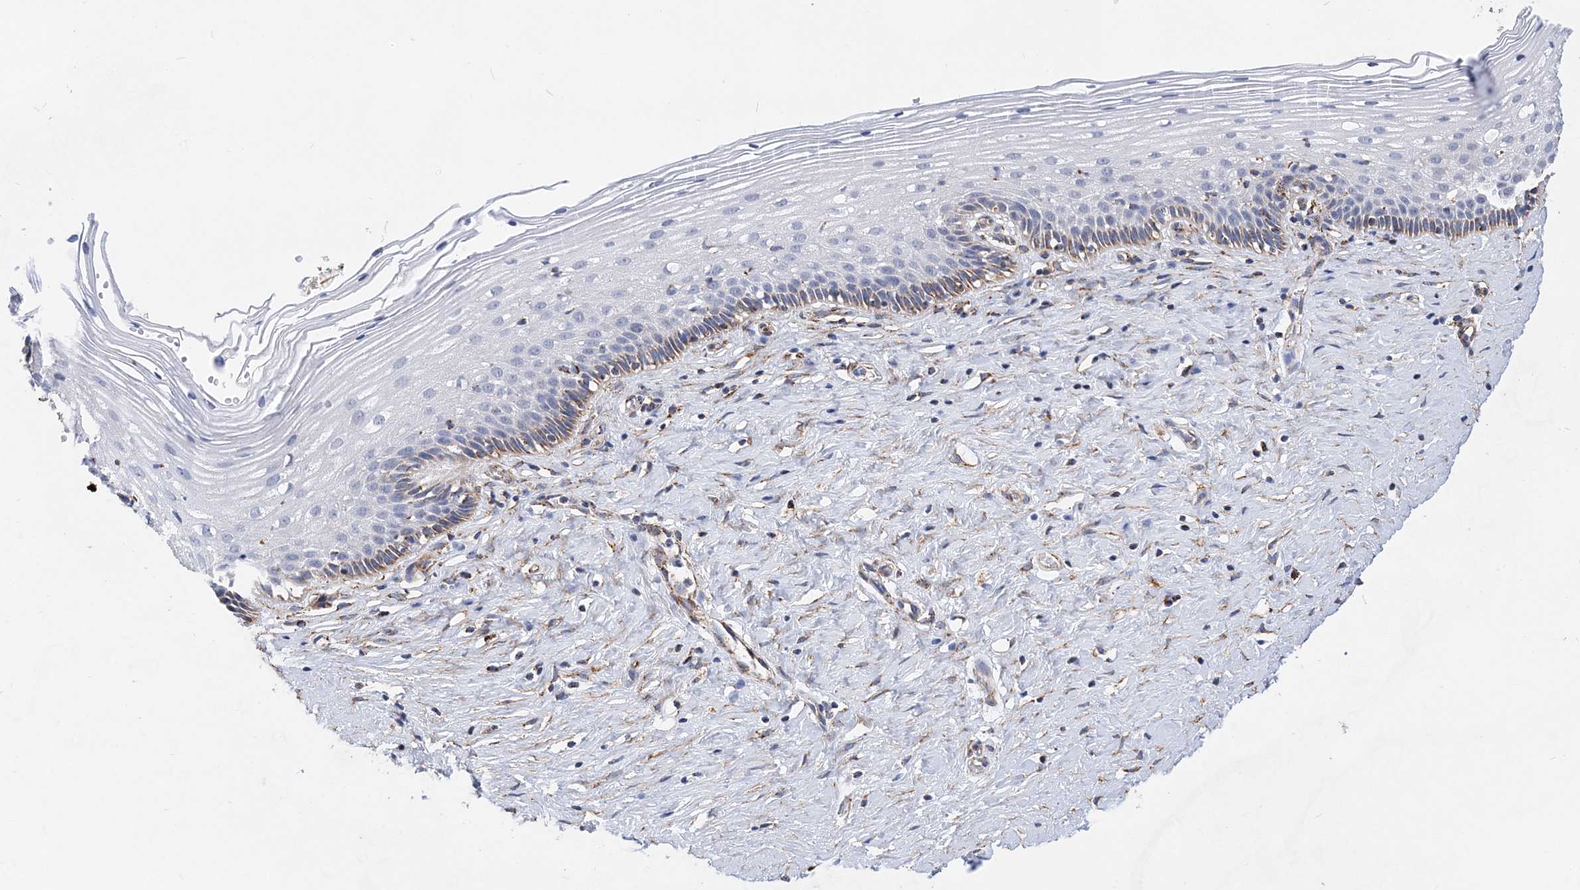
{"staining": {"intensity": "moderate", "quantity": ">75%", "location": "cytoplasmic/membranous"}, "tissue": "cervix", "cell_type": "Glandular cells", "image_type": "normal", "snomed": [{"axis": "morphology", "description": "Normal tissue, NOS"}, {"axis": "topography", "description": "Cervix"}], "caption": "Protein expression analysis of benign human cervix reveals moderate cytoplasmic/membranous expression in about >75% of glandular cells.", "gene": "ACOT9", "patient": {"sex": "female", "age": 33}}